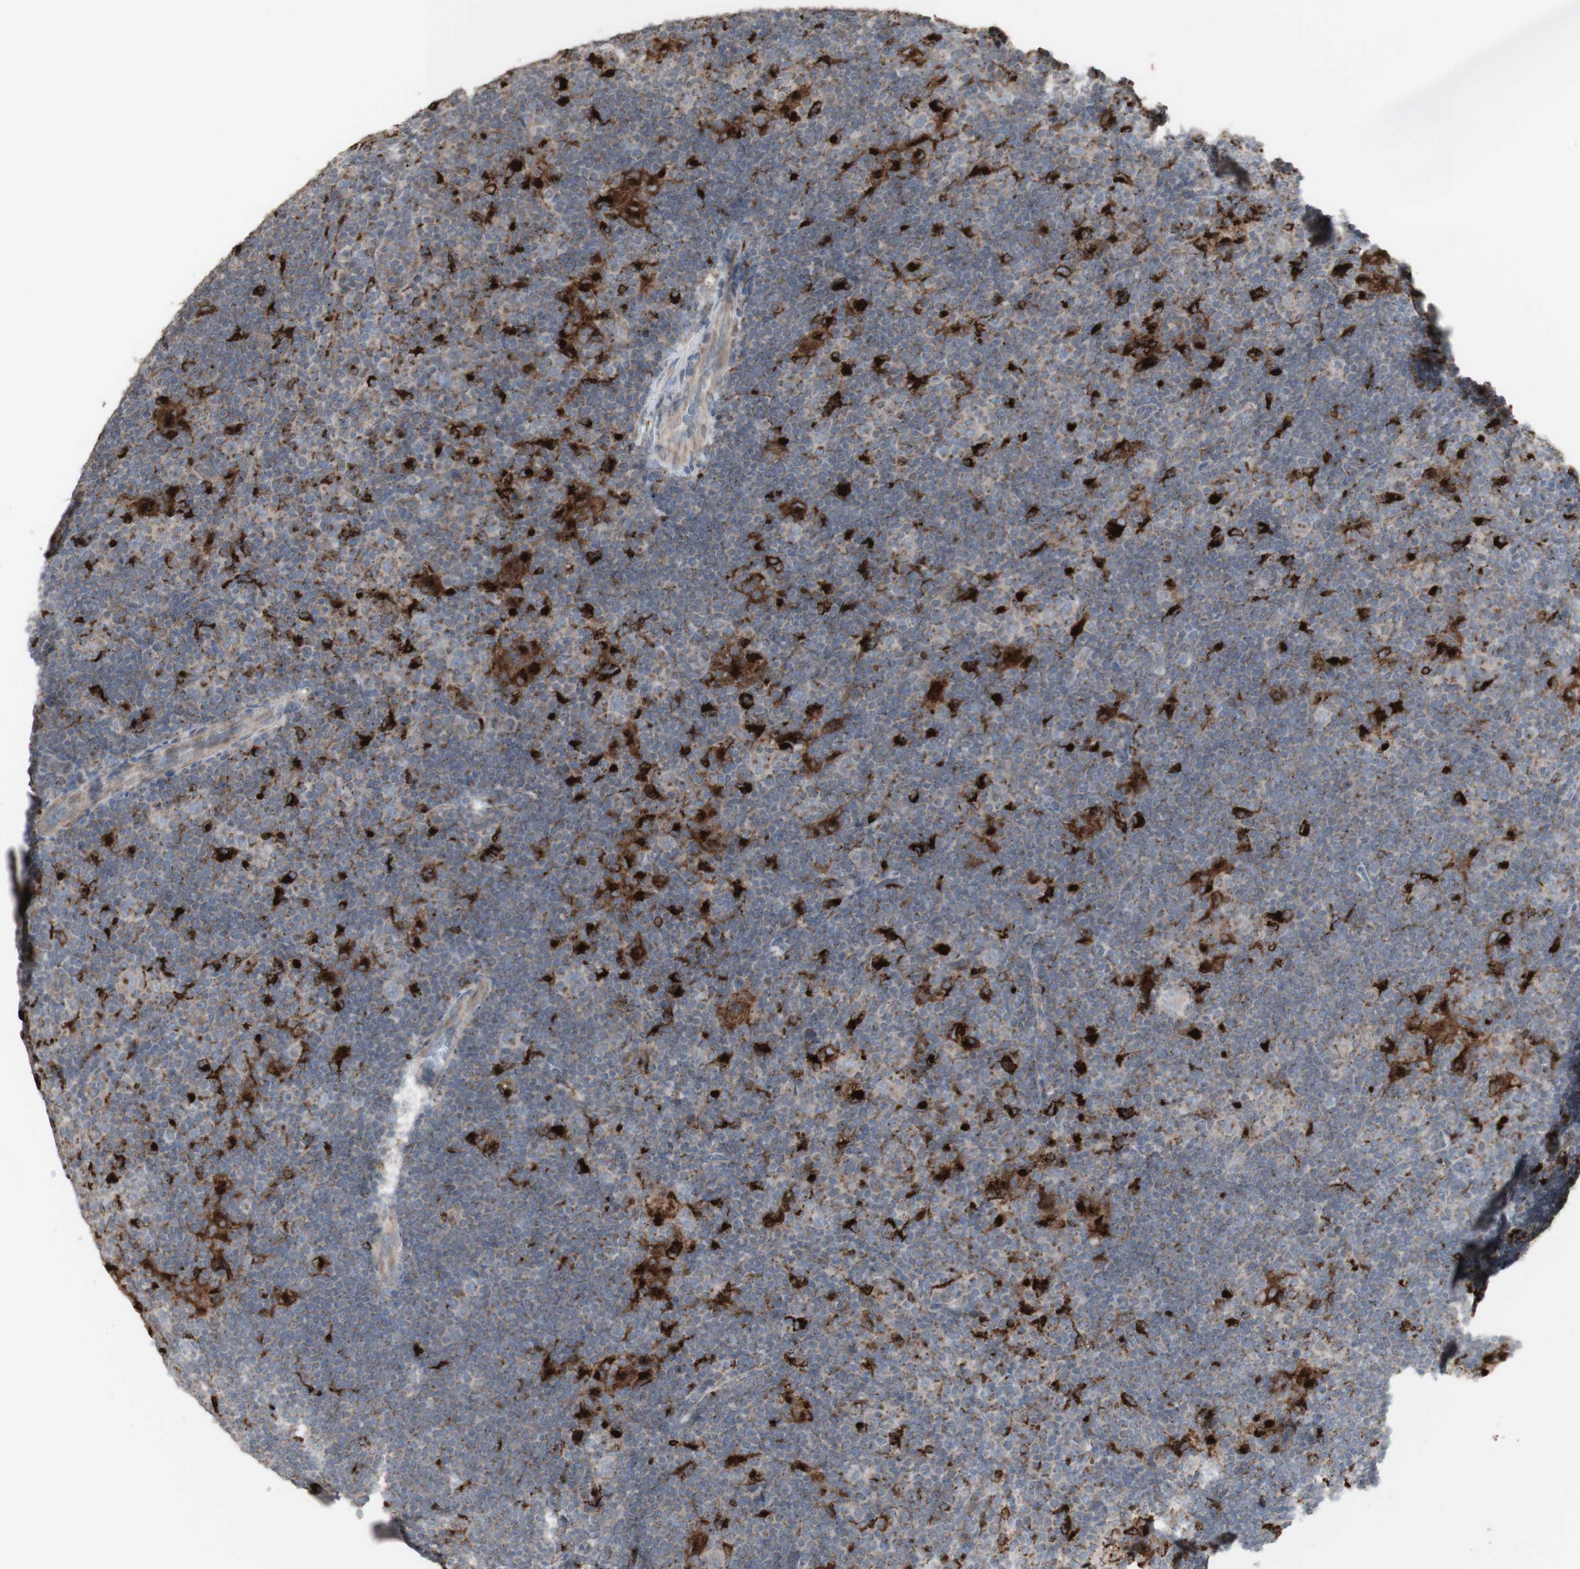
{"staining": {"intensity": "negative", "quantity": "none", "location": "none"}, "tissue": "lymphoma", "cell_type": "Tumor cells", "image_type": "cancer", "snomed": [{"axis": "morphology", "description": "Hodgkin's disease, NOS"}, {"axis": "topography", "description": "Lymph node"}], "caption": "Protein analysis of Hodgkin's disease exhibits no significant positivity in tumor cells.", "gene": "ATP6V1E1", "patient": {"sex": "female", "age": 57}}